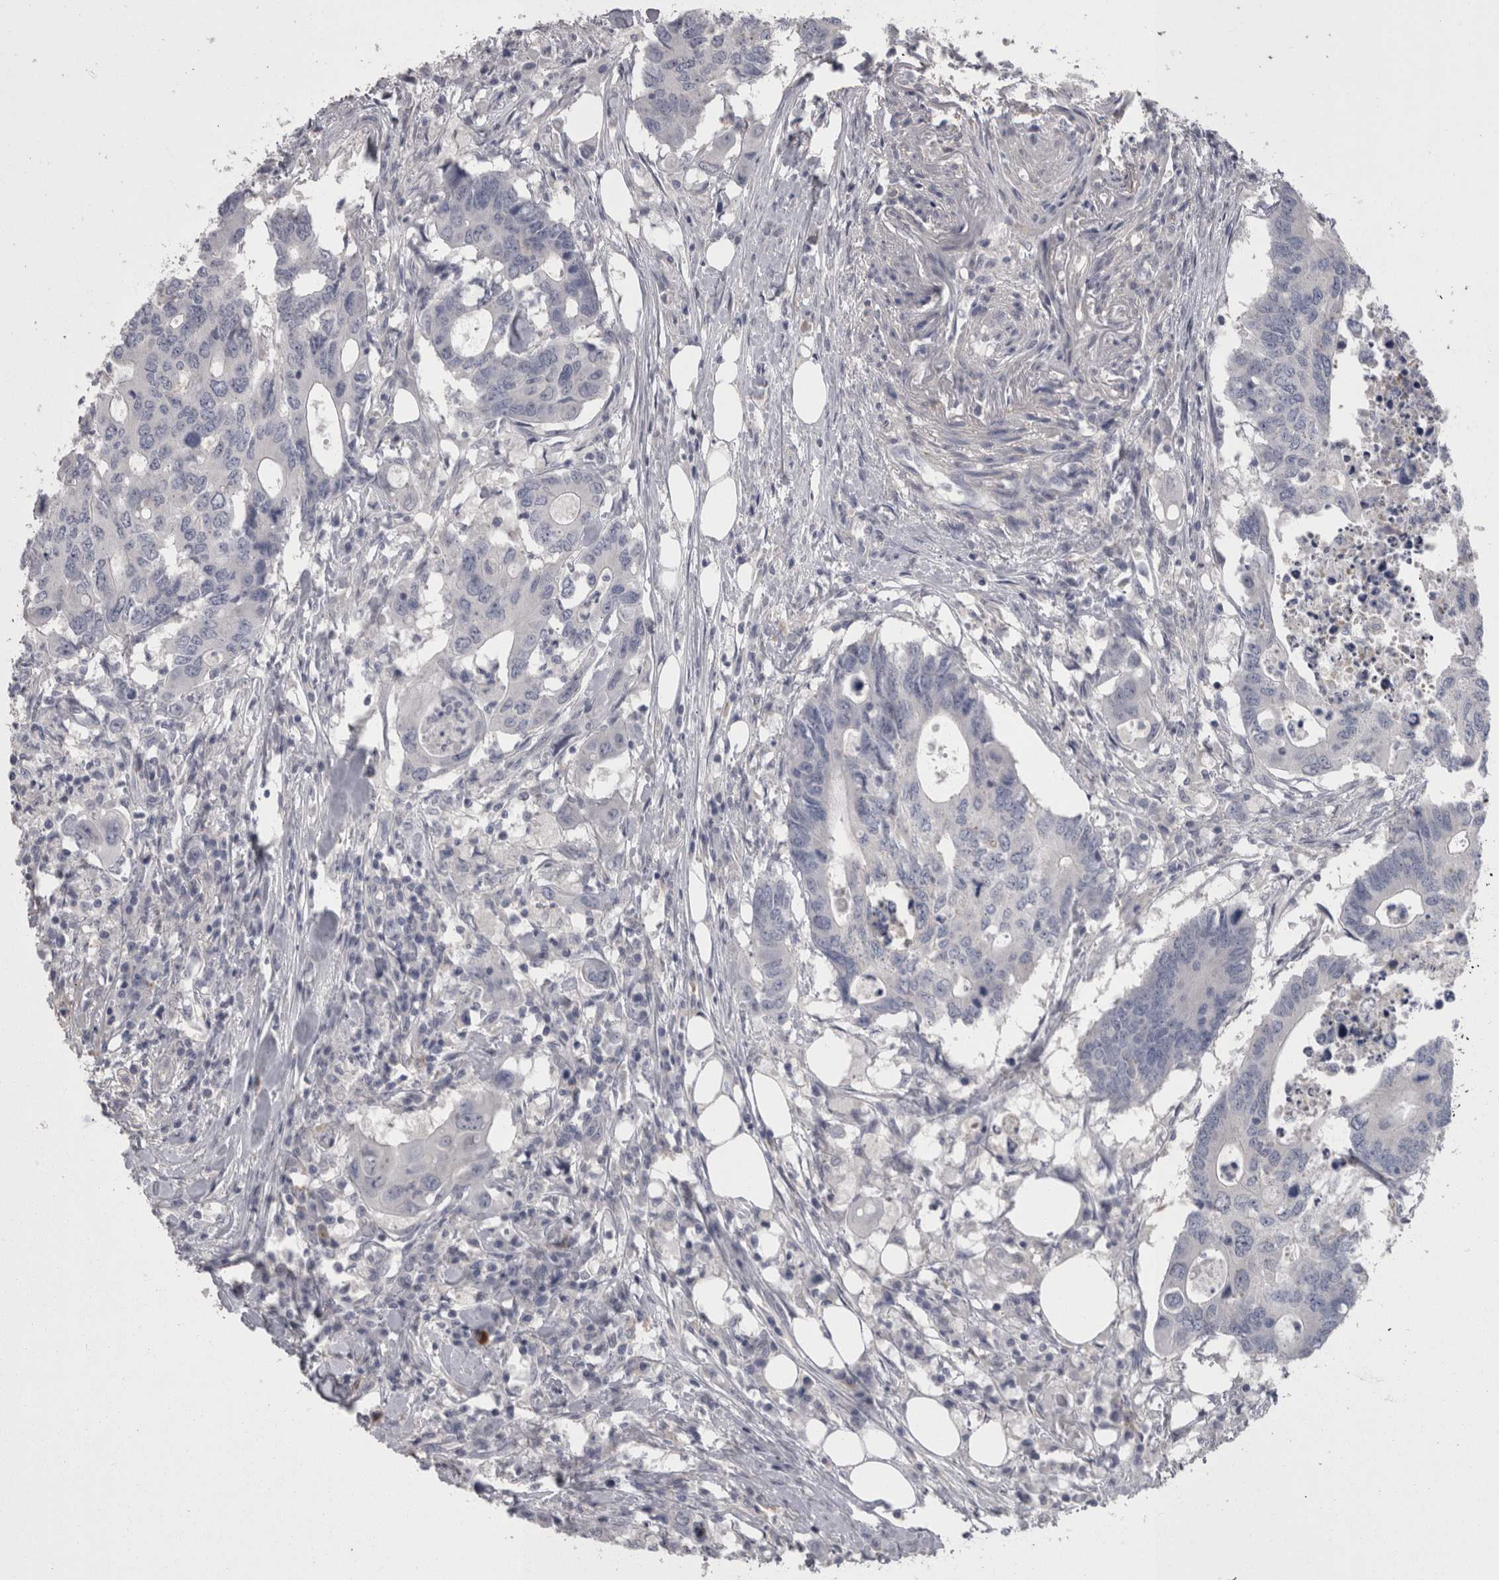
{"staining": {"intensity": "negative", "quantity": "none", "location": "none"}, "tissue": "colorectal cancer", "cell_type": "Tumor cells", "image_type": "cancer", "snomed": [{"axis": "morphology", "description": "Adenocarcinoma, NOS"}, {"axis": "topography", "description": "Colon"}], "caption": "Human colorectal cancer stained for a protein using IHC shows no staining in tumor cells.", "gene": "CAMK2D", "patient": {"sex": "male", "age": 71}}